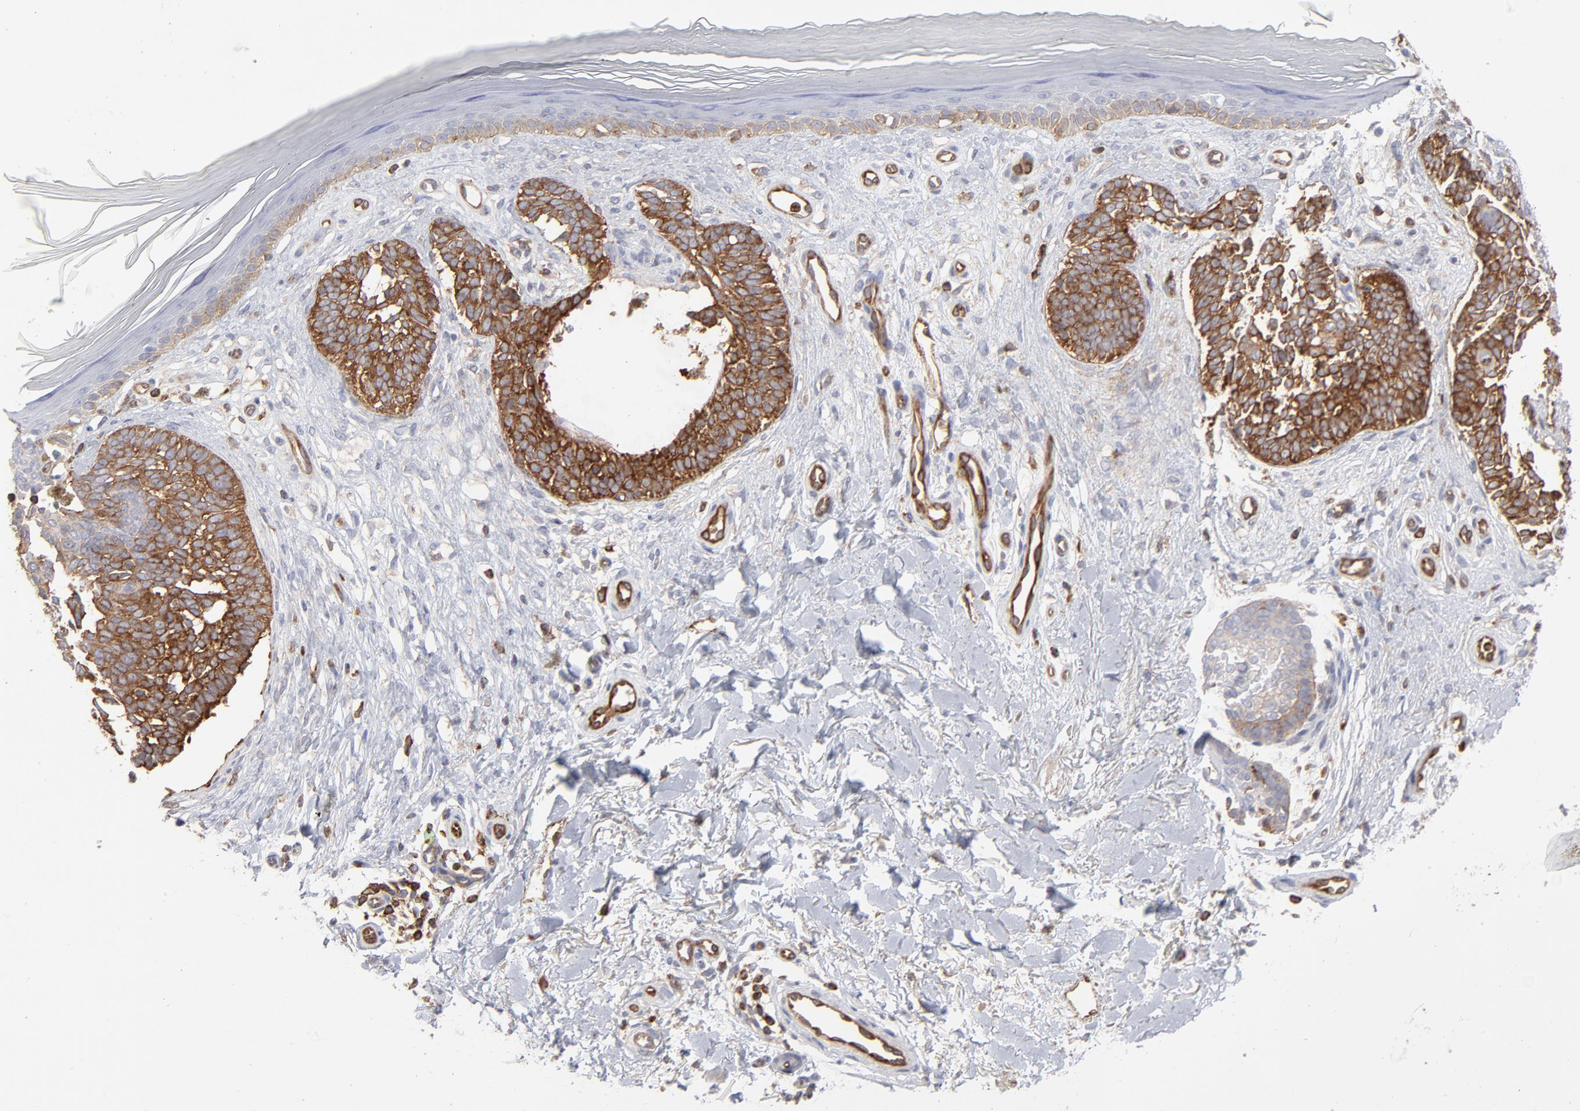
{"staining": {"intensity": "strong", "quantity": ">75%", "location": "cytoplasmic/membranous"}, "tissue": "skin cancer", "cell_type": "Tumor cells", "image_type": "cancer", "snomed": [{"axis": "morphology", "description": "Normal tissue, NOS"}, {"axis": "morphology", "description": "Basal cell carcinoma"}, {"axis": "topography", "description": "Skin"}], "caption": "A histopathology image of basal cell carcinoma (skin) stained for a protein displays strong cytoplasmic/membranous brown staining in tumor cells.", "gene": "PXN", "patient": {"sex": "female", "age": 58}}